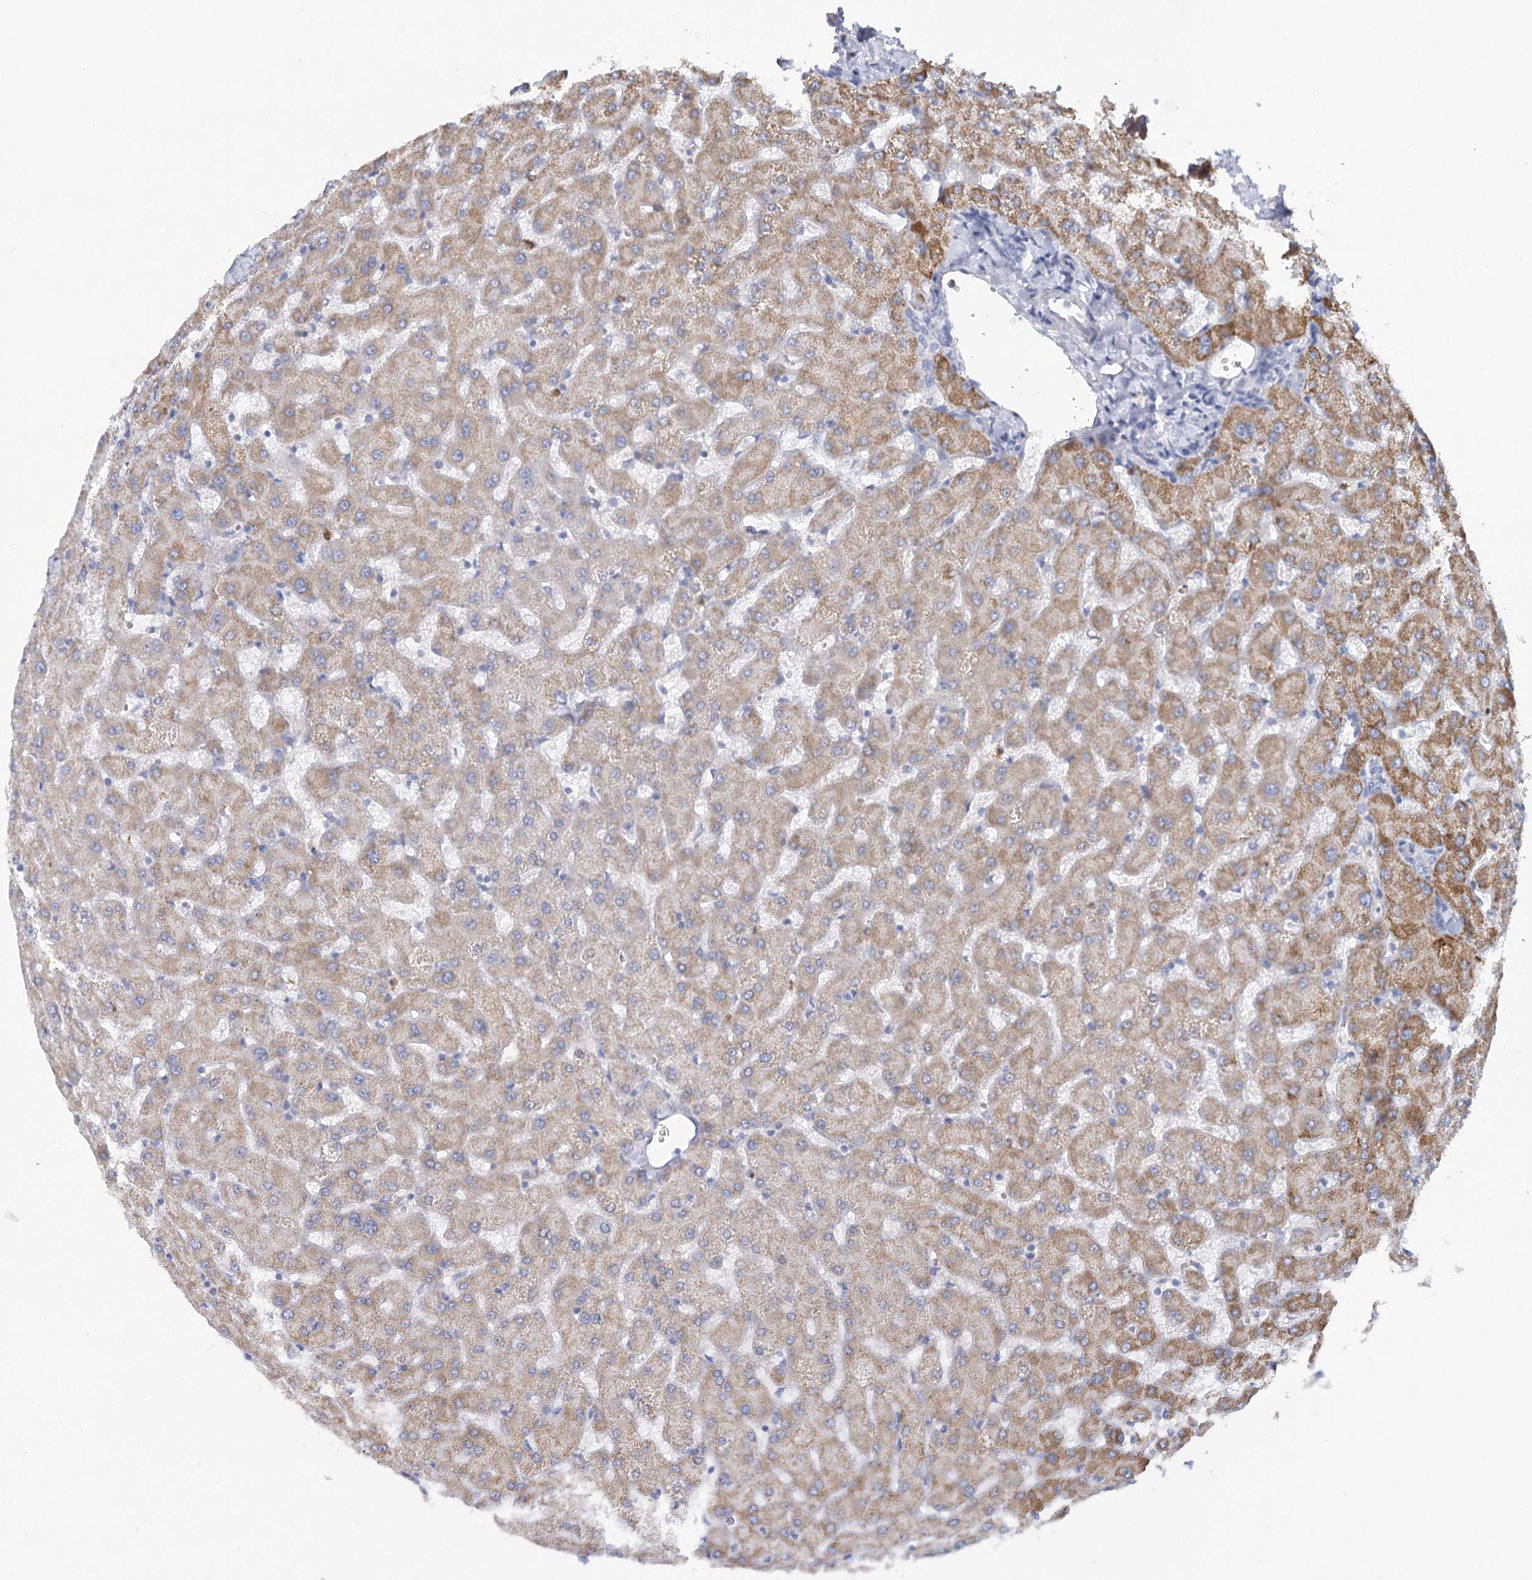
{"staining": {"intensity": "negative", "quantity": "none", "location": "none"}, "tissue": "liver", "cell_type": "Cholangiocytes", "image_type": "normal", "snomed": [{"axis": "morphology", "description": "Normal tissue, NOS"}, {"axis": "topography", "description": "Liver"}], "caption": "An immunohistochemistry micrograph of normal liver is shown. There is no staining in cholangiocytes of liver.", "gene": "EPB41L5", "patient": {"sex": "female", "age": 63}}